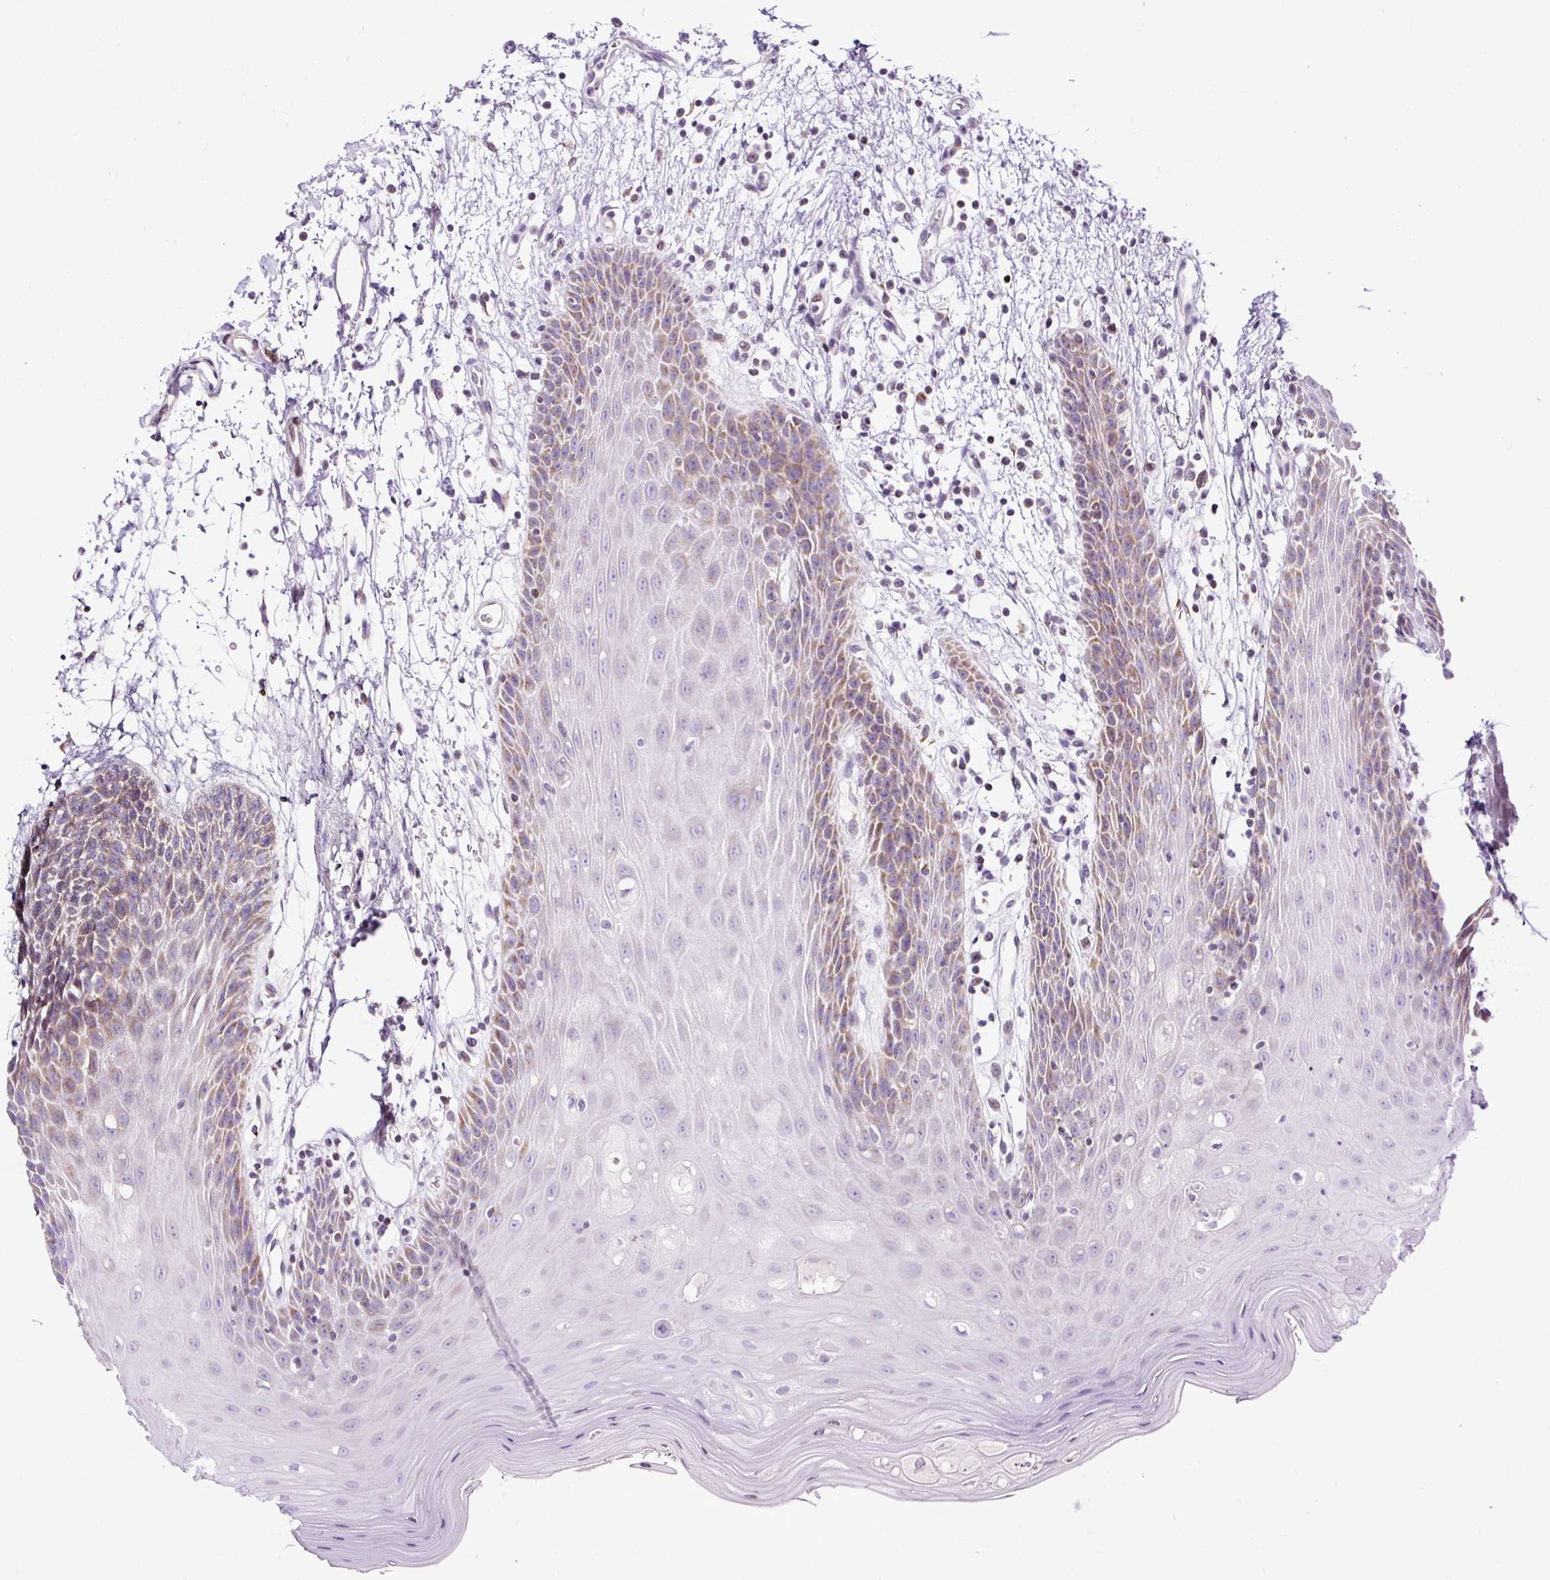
{"staining": {"intensity": "moderate", "quantity": "25%-75%", "location": "cytoplasmic/membranous"}, "tissue": "oral mucosa", "cell_type": "Squamous epithelial cells", "image_type": "normal", "snomed": [{"axis": "morphology", "description": "Normal tissue, NOS"}, {"axis": "topography", "description": "Oral tissue"}, {"axis": "topography", "description": "Tounge, NOS"}], "caption": "About 25%-75% of squamous epithelial cells in normal oral mucosa display moderate cytoplasmic/membranous protein staining as visualized by brown immunohistochemical staining.", "gene": "FMC1", "patient": {"sex": "female", "age": 59}}